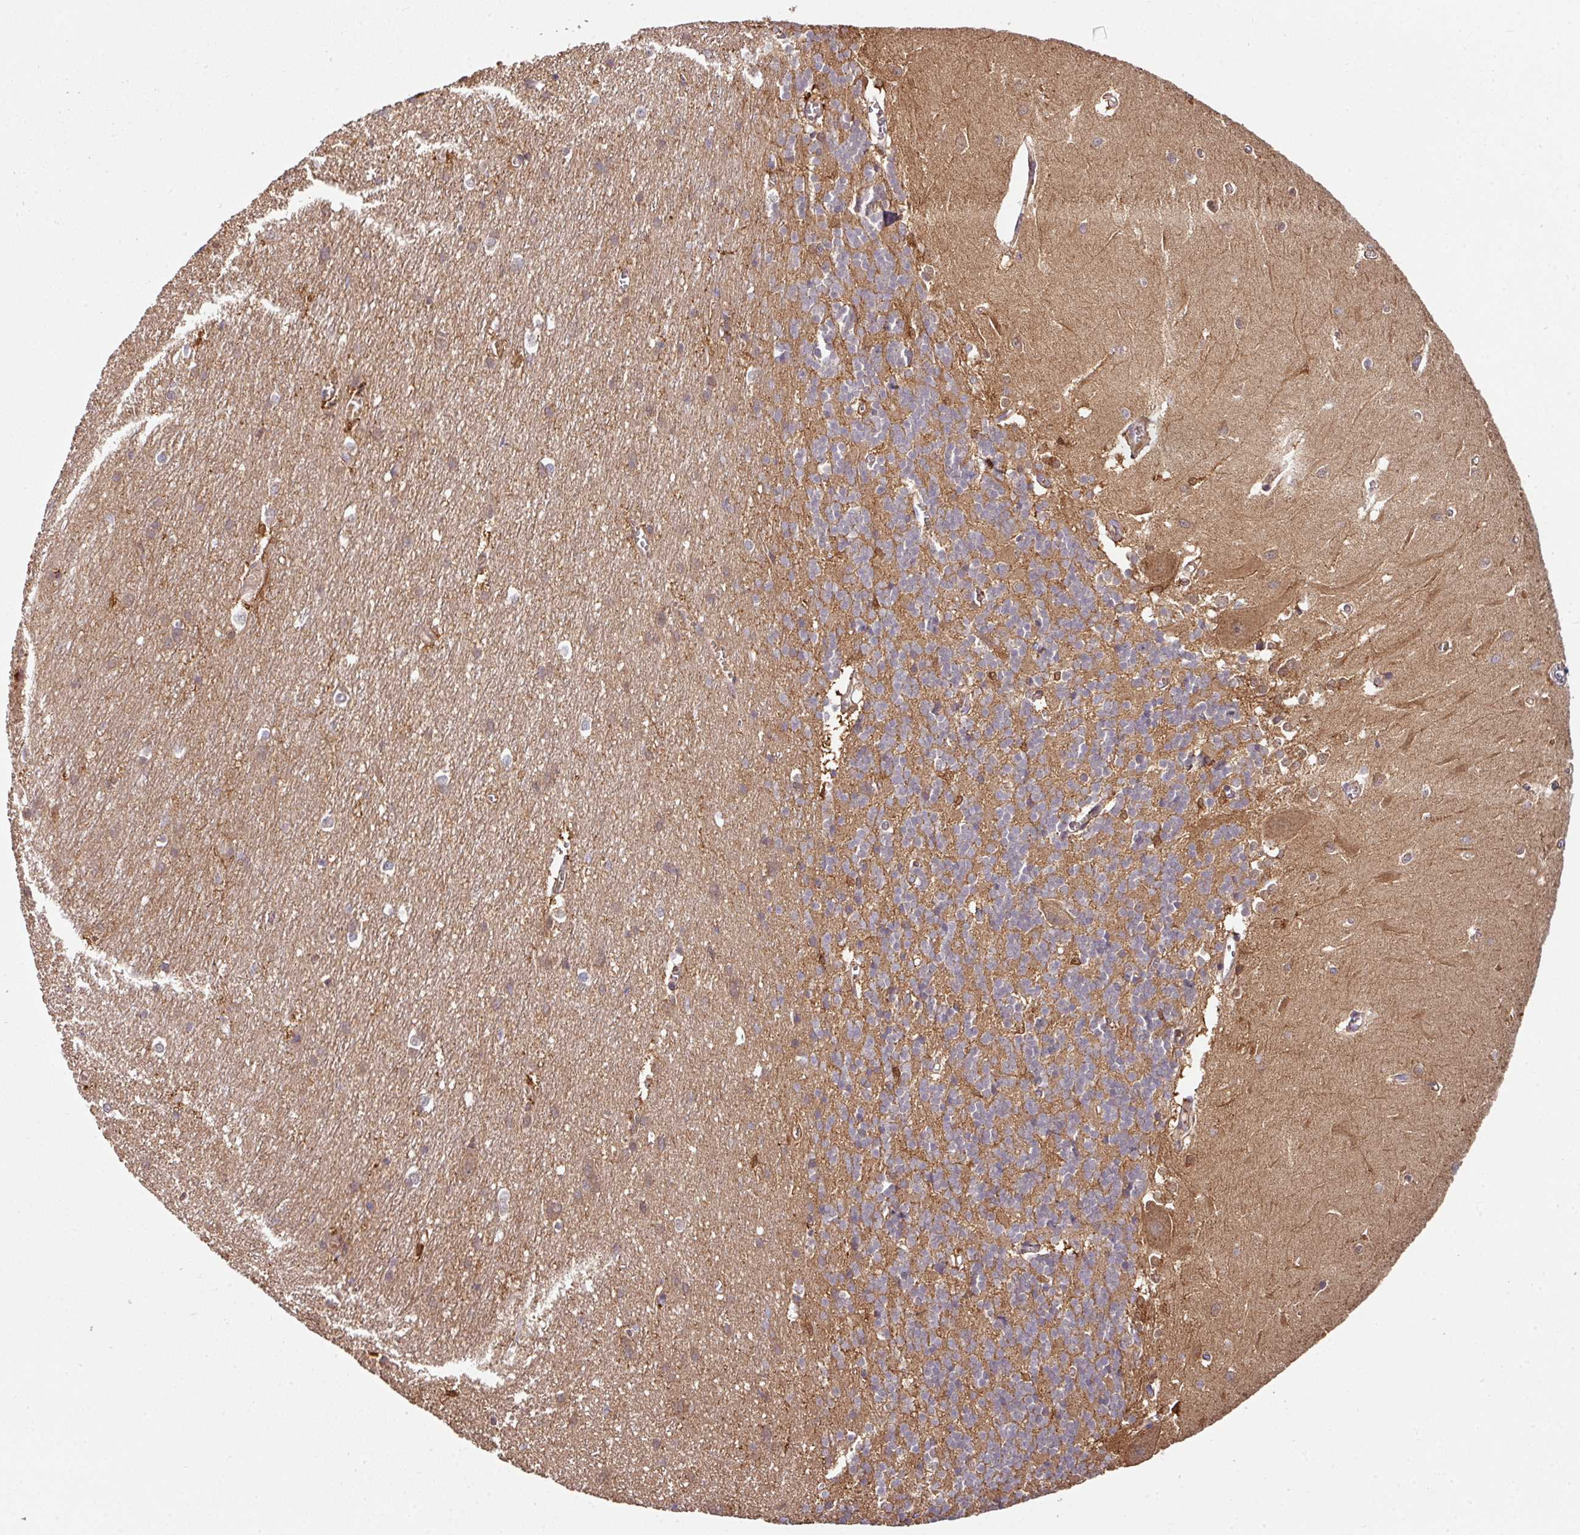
{"staining": {"intensity": "weak", "quantity": "25%-75%", "location": "cytoplasmic/membranous"}, "tissue": "cerebellum", "cell_type": "Cells in granular layer", "image_type": "normal", "snomed": [{"axis": "morphology", "description": "Normal tissue, NOS"}, {"axis": "topography", "description": "Cerebellum"}], "caption": "Weak cytoplasmic/membranous protein positivity is appreciated in about 25%-75% of cells in granular layer in cerebellum. (DAB IHC with brightfield microscopy, high magnification).", "gene": "SLAMF6", "patient": {"sex": "male", "age": 37}}